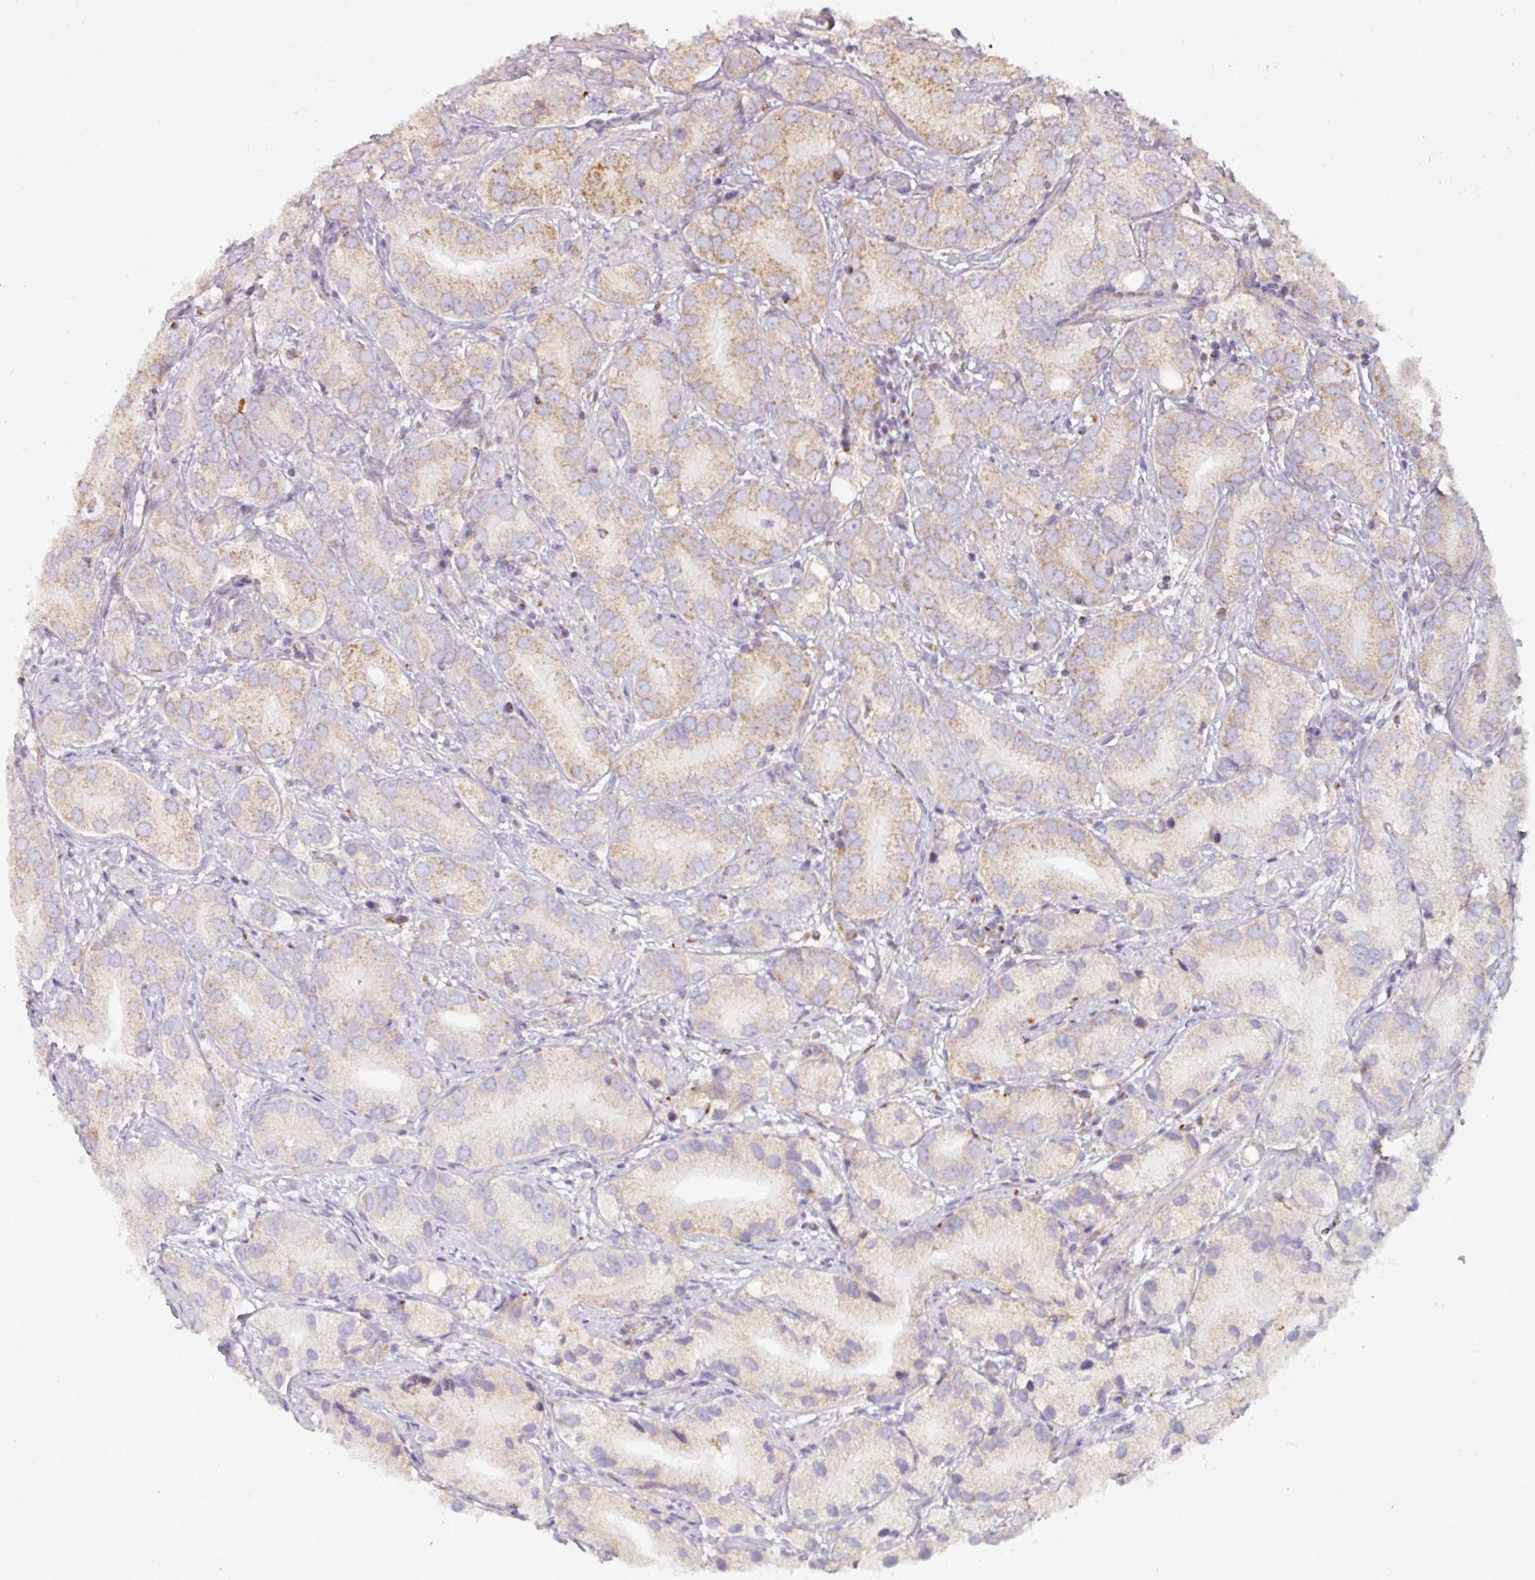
{"staining": {"intensity": "weak", "quantity": "25%-75%", "location": "cytoplasmic/membranous"}, "tissue": "prostate cancer", "cell_type": "Tumor cells", "image_type": "cancer", "snomed": [{"axis": "morphology", "description": "Adenocarcinoma, High grade"}, {"axis": "topography", "description": "Prostate"}], "caption": "Protein expression analysis of prostate cancer demonstrates weak cytoplasmic/membranous staining in approximately 25%-75% of tumor cells.", "gene": "SQOR", "patient": {"sex": "male", "age": 82}}